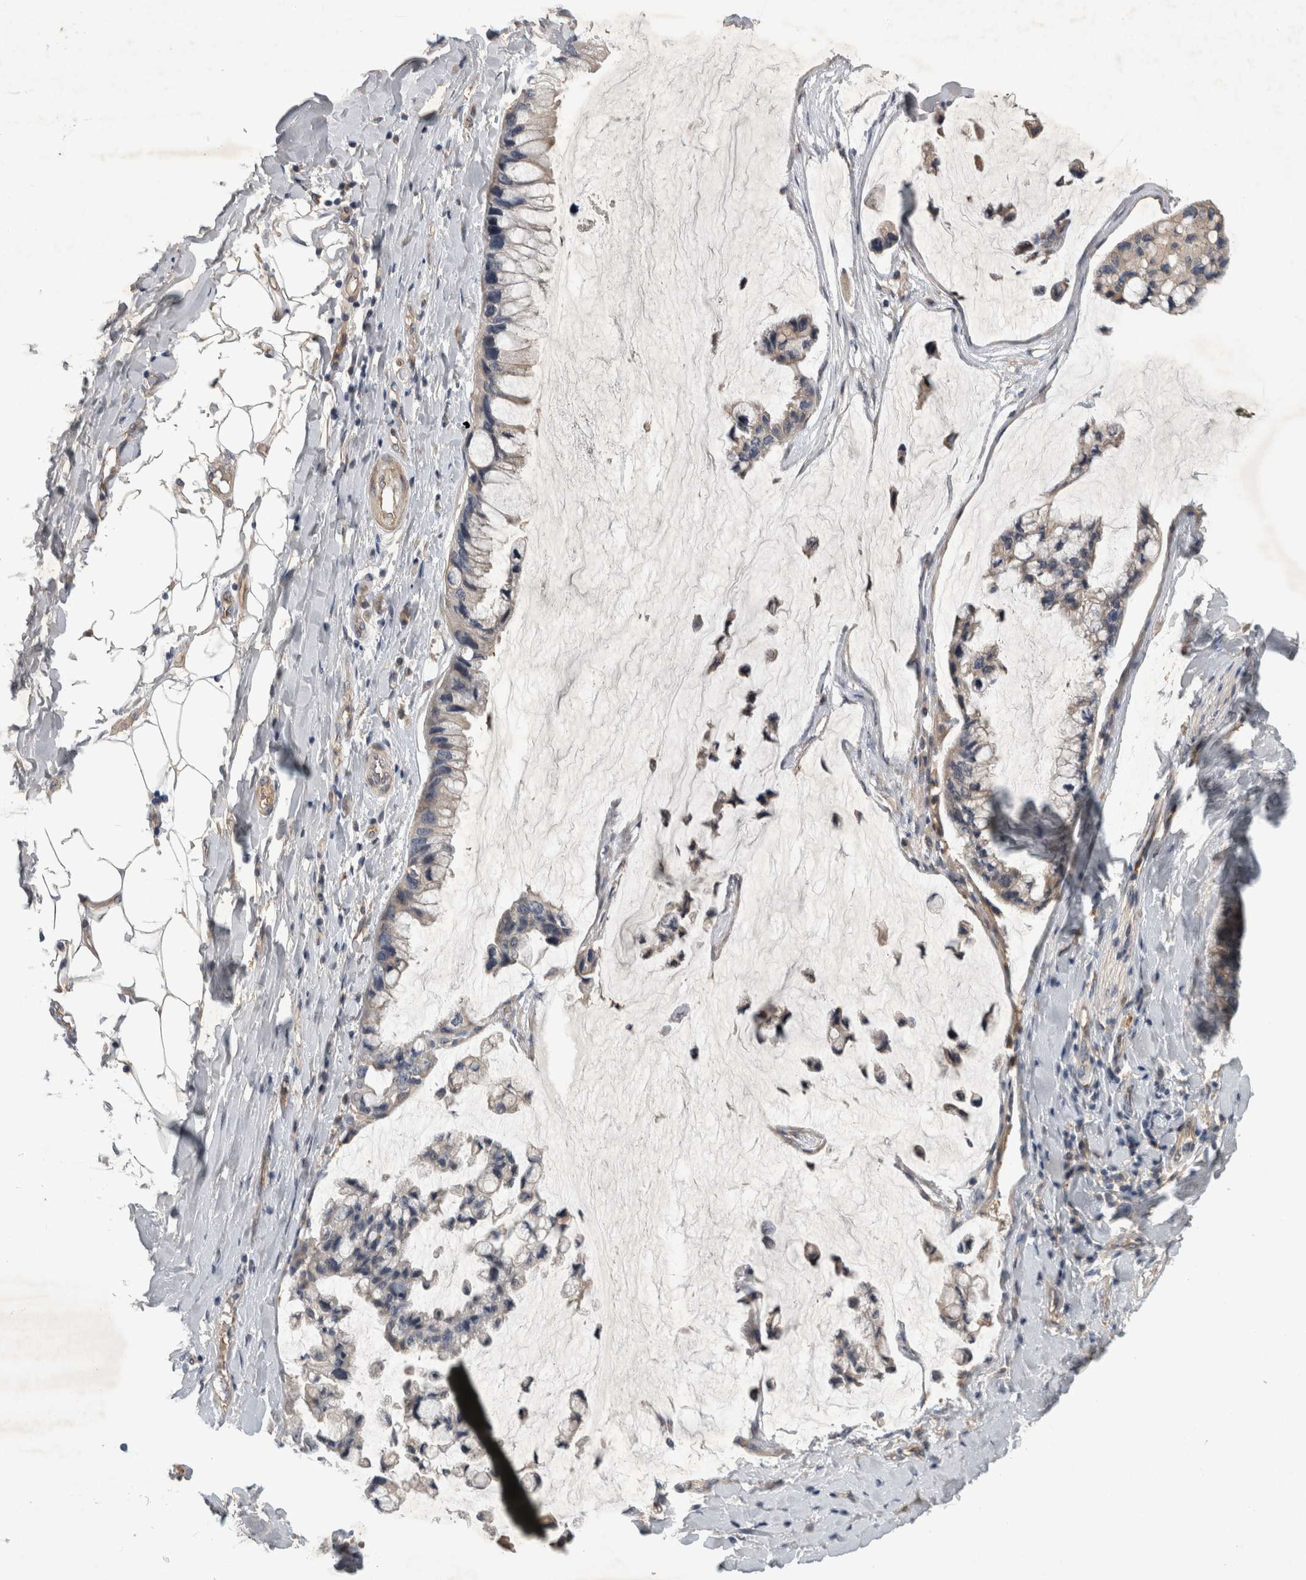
{"staining": {"intensity": "negative", "quantity": "none", "location": "none"}, "tissue": "ovarian cancer", "cell_type": "Tumor cells", "image_type": "cancer", "snomed": [{"axis": "morphology", "description": "Cystadenocarcinoma, mucinous, NOS"}, {"axis": "topography", "description": "Ovary"}], "caption": "An image of mucinous cystadenocarcinoma (ovarian) stained for a protein exhibits no brown staining in tumor cells.", "gene": "ANKFY1", "patient": {"sex": "female", "age": 39}}